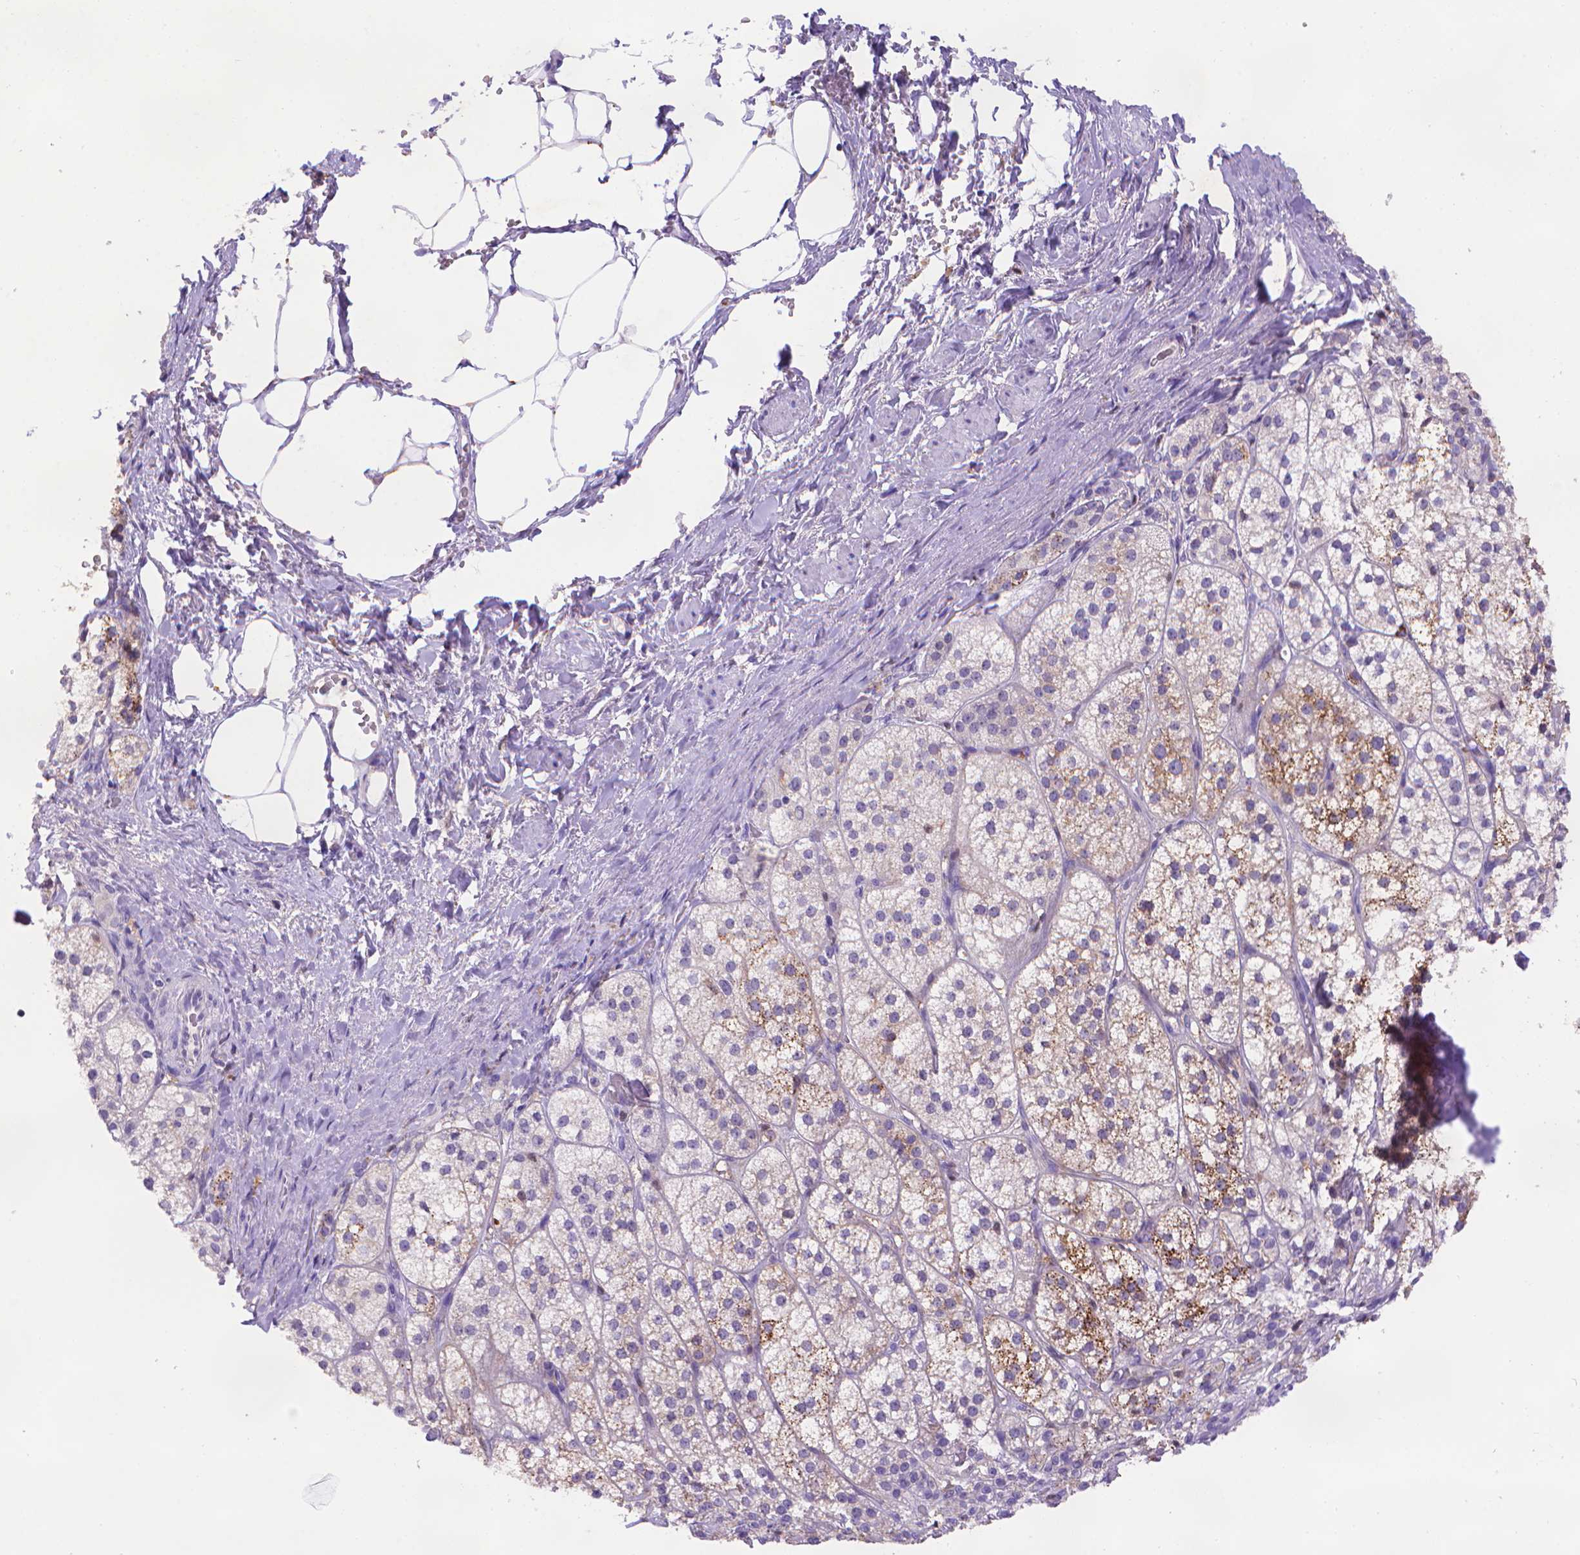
{"staining": {"intensity": "moderate", "quantity": "<25%", "location": "cytoplasmic/membranous"}, "tissue": "adrenal gland", "cell_type": "Glandular cells", "image_type": "normal", "snomed": [{"axis": "morphology", "description": "Normal tissue, NOS"}, {"axis": "topography", "description": "Adrenal gland"}], "caption": "Glandular cells exhibit low levels of moderate cytoplasmic/membranous staining in about <25% of cells in benign human adrenal gland. (DAB = brown stain, brightfield microscopy at high magnification).", "gene": "FGD2", "patient": {"sex": "female", "age": 60}}